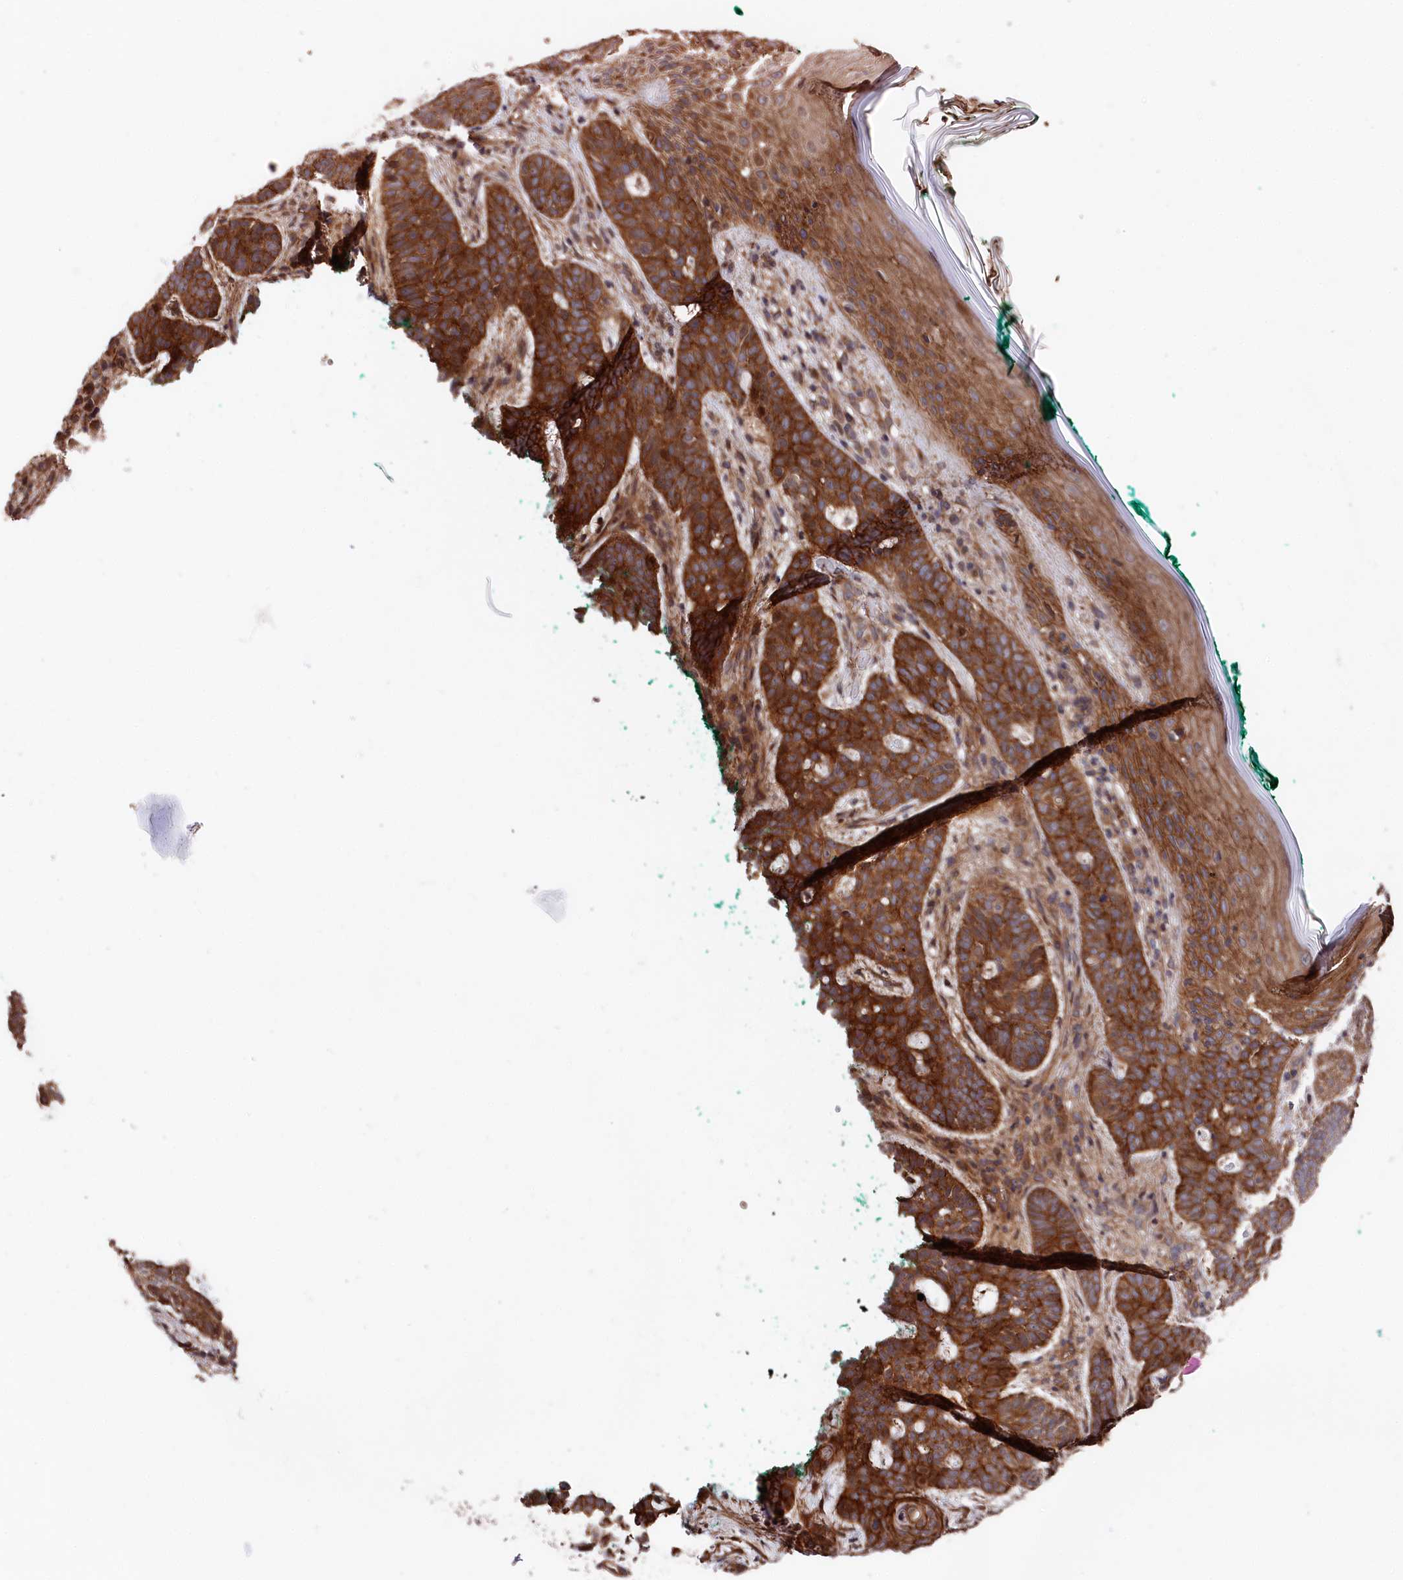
{"staining": {"intensity": "strong", "quantity": ">75%", "location": "cytoplasmic/membranous"}, "tissue": "skin cancer", "cell_type": "Tumor cells", "image_type": "cancer", "snomed": [{"axis": "morphology", "description": "Basal cell carcinoma"}, {"axis": "topography", "description": "Skin"}], "caption": "This micrograph shows immunohistochemistry (IHC) staining of skin cancer (basal cell carcinoma), with high strong cytoplasmic/membranous expression in approximately >75% of tumor cells.", "gene": "TNKS1BP1", "patient": {"sex": "male", "age": 85}}